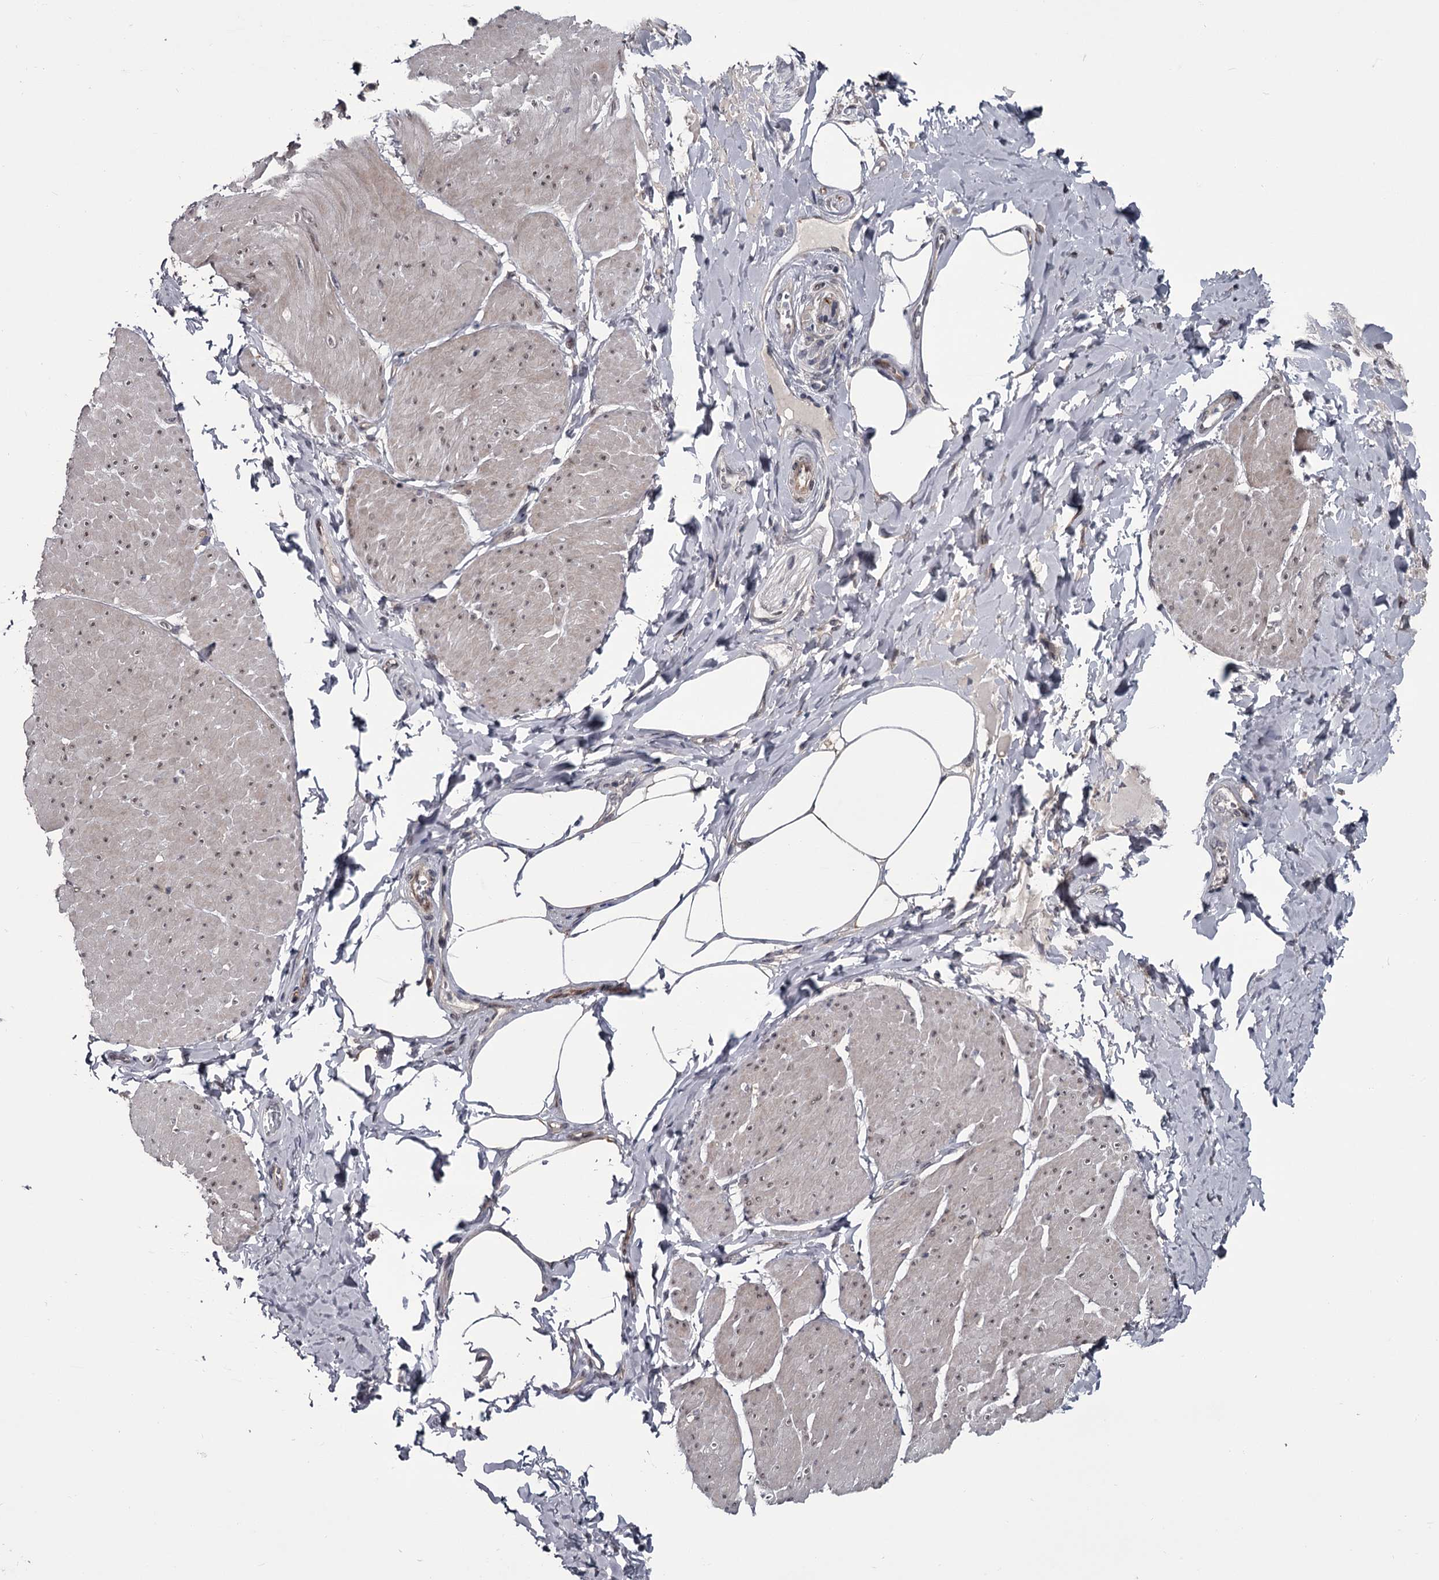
{"staining": {"intensity": "weak", "quantity": ">75%", "location": "nuclear"}, "tissue": "smooth muscle", "cell_type": "Smooth muscle cells", "image_type": "normal", "snomed": [{"axis": "morphology", "description": "Urothelial carcinoma, High grade"}, {"axis": "topography", "description": "Urinary bladder"}], "caption": "Protein expression analysis of normal human smooth muscle reveals weak nuclear expression in approximately >75% of smooth muscle cells.", "gene": "PRPF40B", "patient": {"sex": "male", "age": 46}}